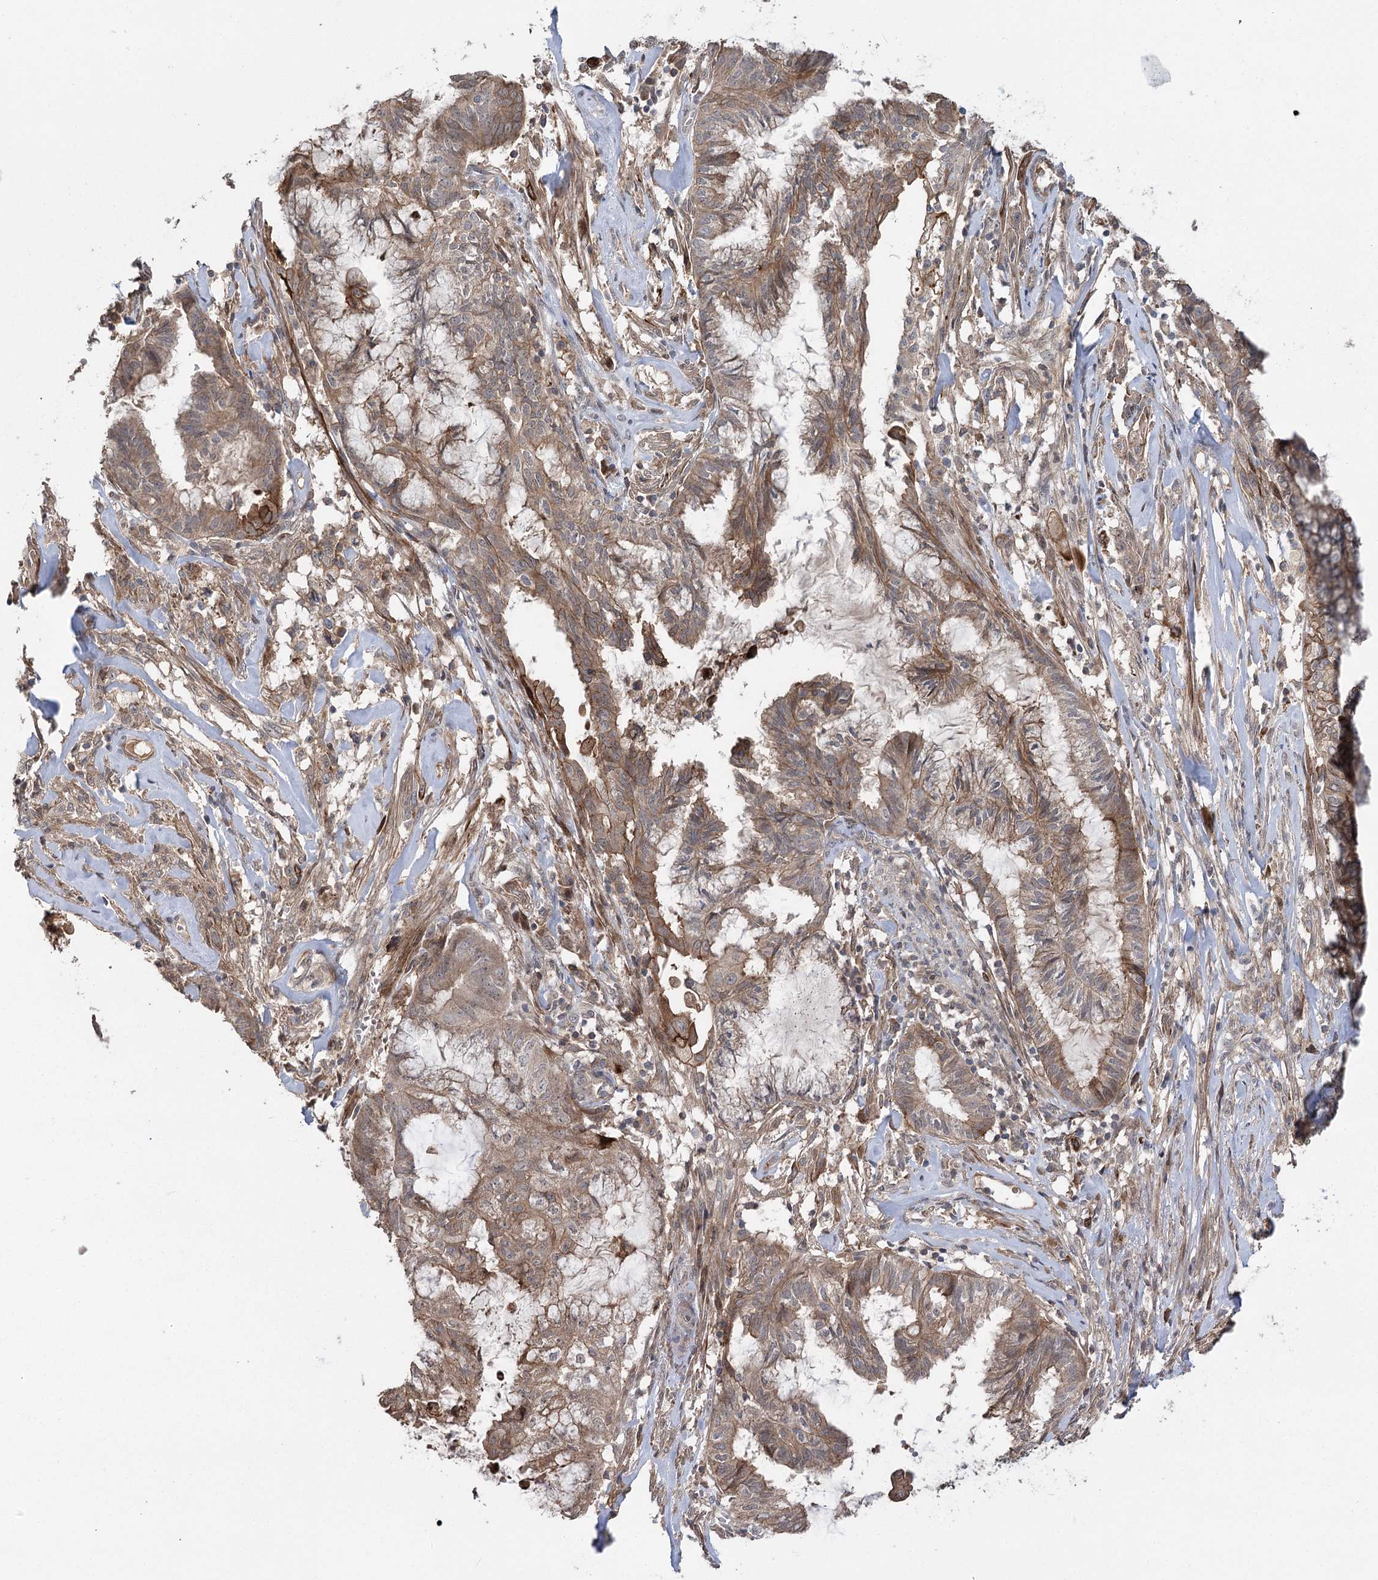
{"staining": {"intensity": "moderate", "quantity": ">75%", "location": "cytoplasmic/membranous"}, "tissue": "endometrial cancer", "cell_type": "Tumor cells", "image_type": "cancer", "snomed": [{"axis": "morphology", "description": "Adenocarcinoma, NOS"}, {"axis": "topography", "description": "Endometrium"}], "caption": "A micrograph showing moderate cytoplasmic/membranous expression in approximately >75% of tumor cells in endometrial cancer, as visualized by brown immunohistochemical staining.", "gene": "KCNN2", "patient": {"sex": "female", "age": 86}}